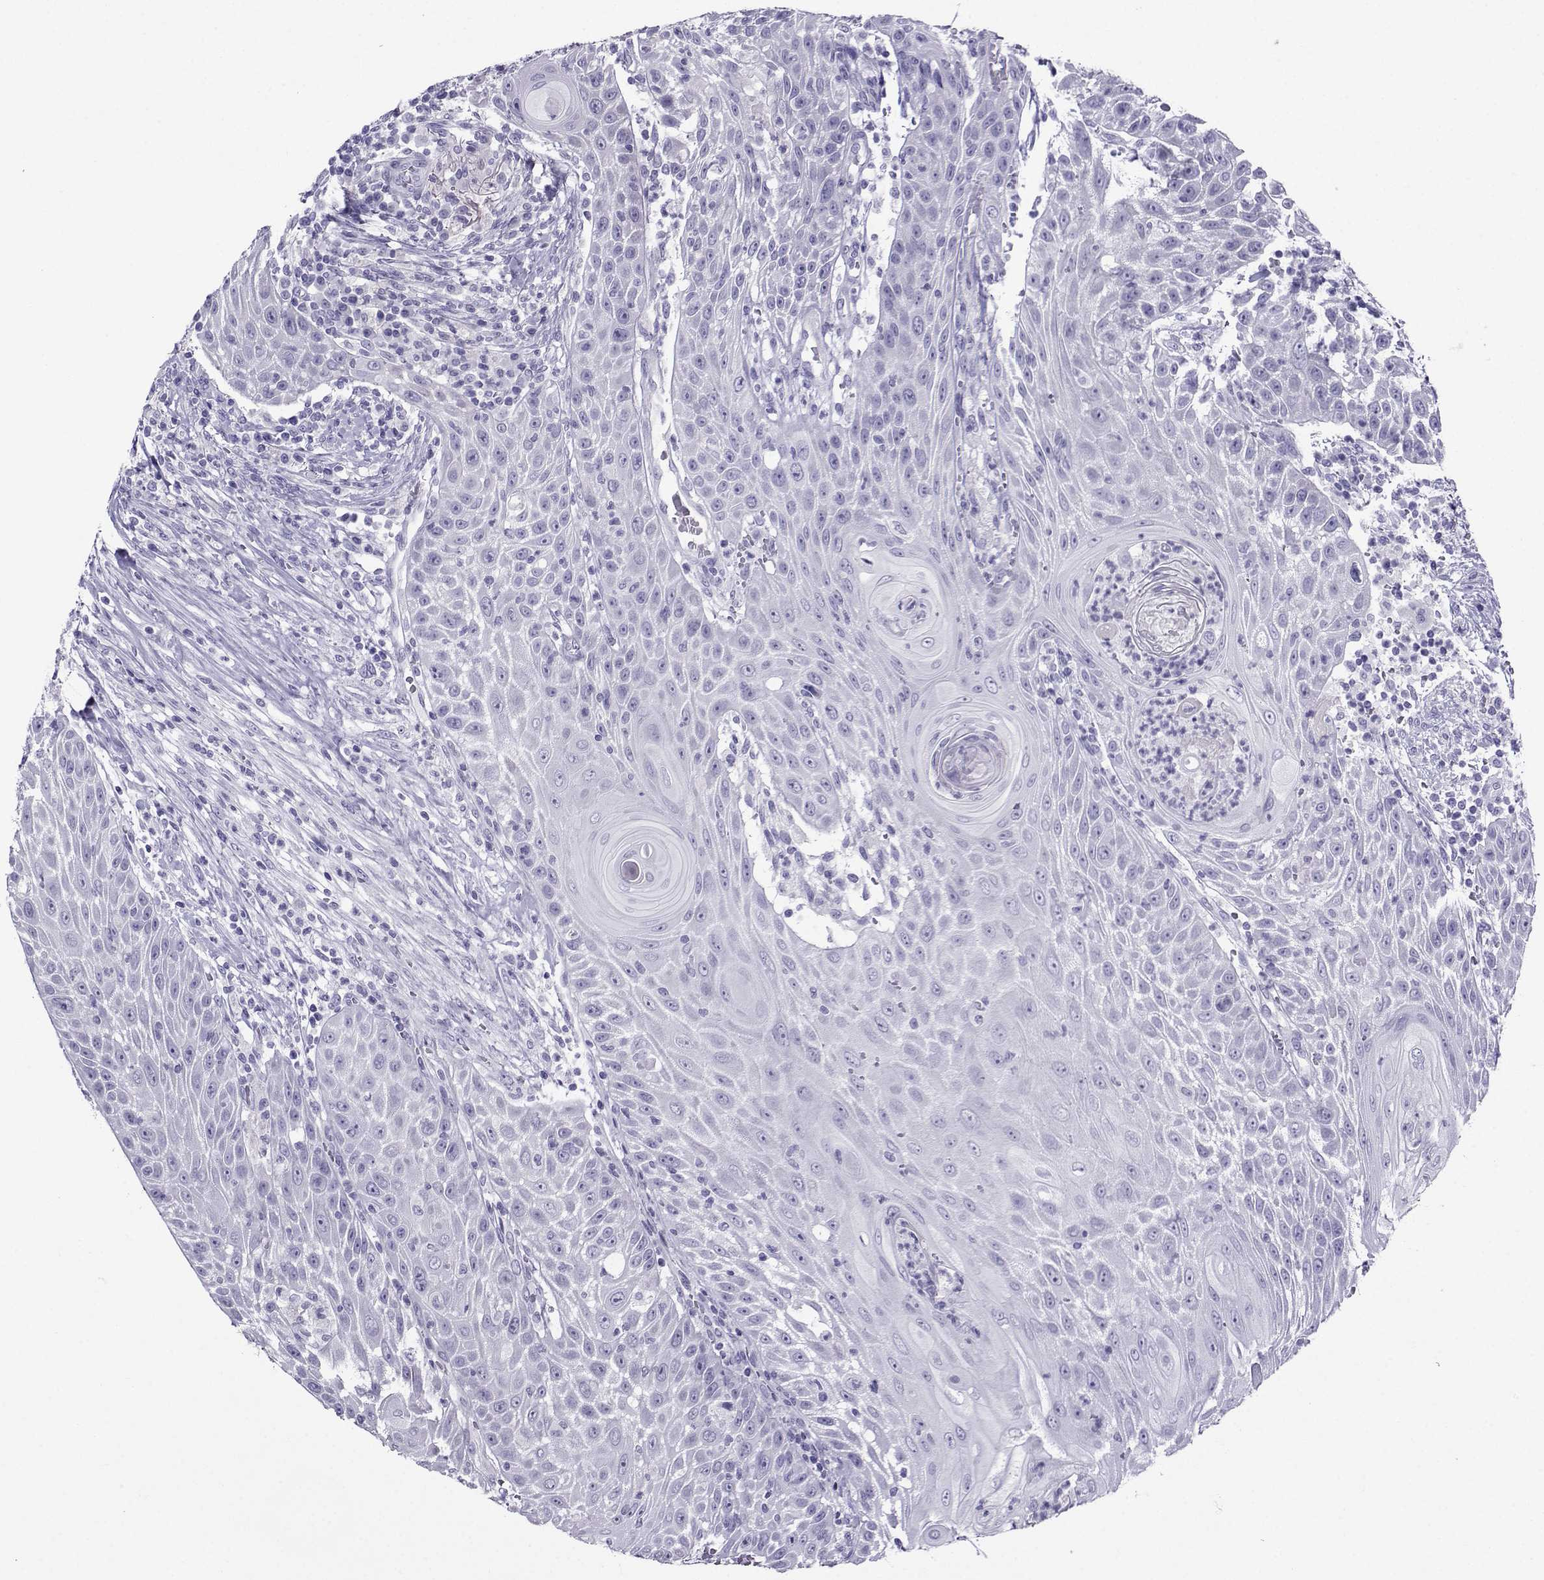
{"staining": {"intensity": "negative", "quantity": "none", "location": "none"}, "tissue": "head and neck cancer", "cell_type": "Tumor cells", "image_type": "cancer", "snomed": [{"axis": "morphology", "description": "Squamous cell carcinoma, NOS"}, {"axis": "topography", "description": "Head-Neck"}], "caption": "Human squamous cell carcinoma (head and neck) stained for a protein using immunohistochemistry reveals no positivity in tumor cells.", "gene": "CRYBB1", "patient": {"sex": "male", "age": 69}}